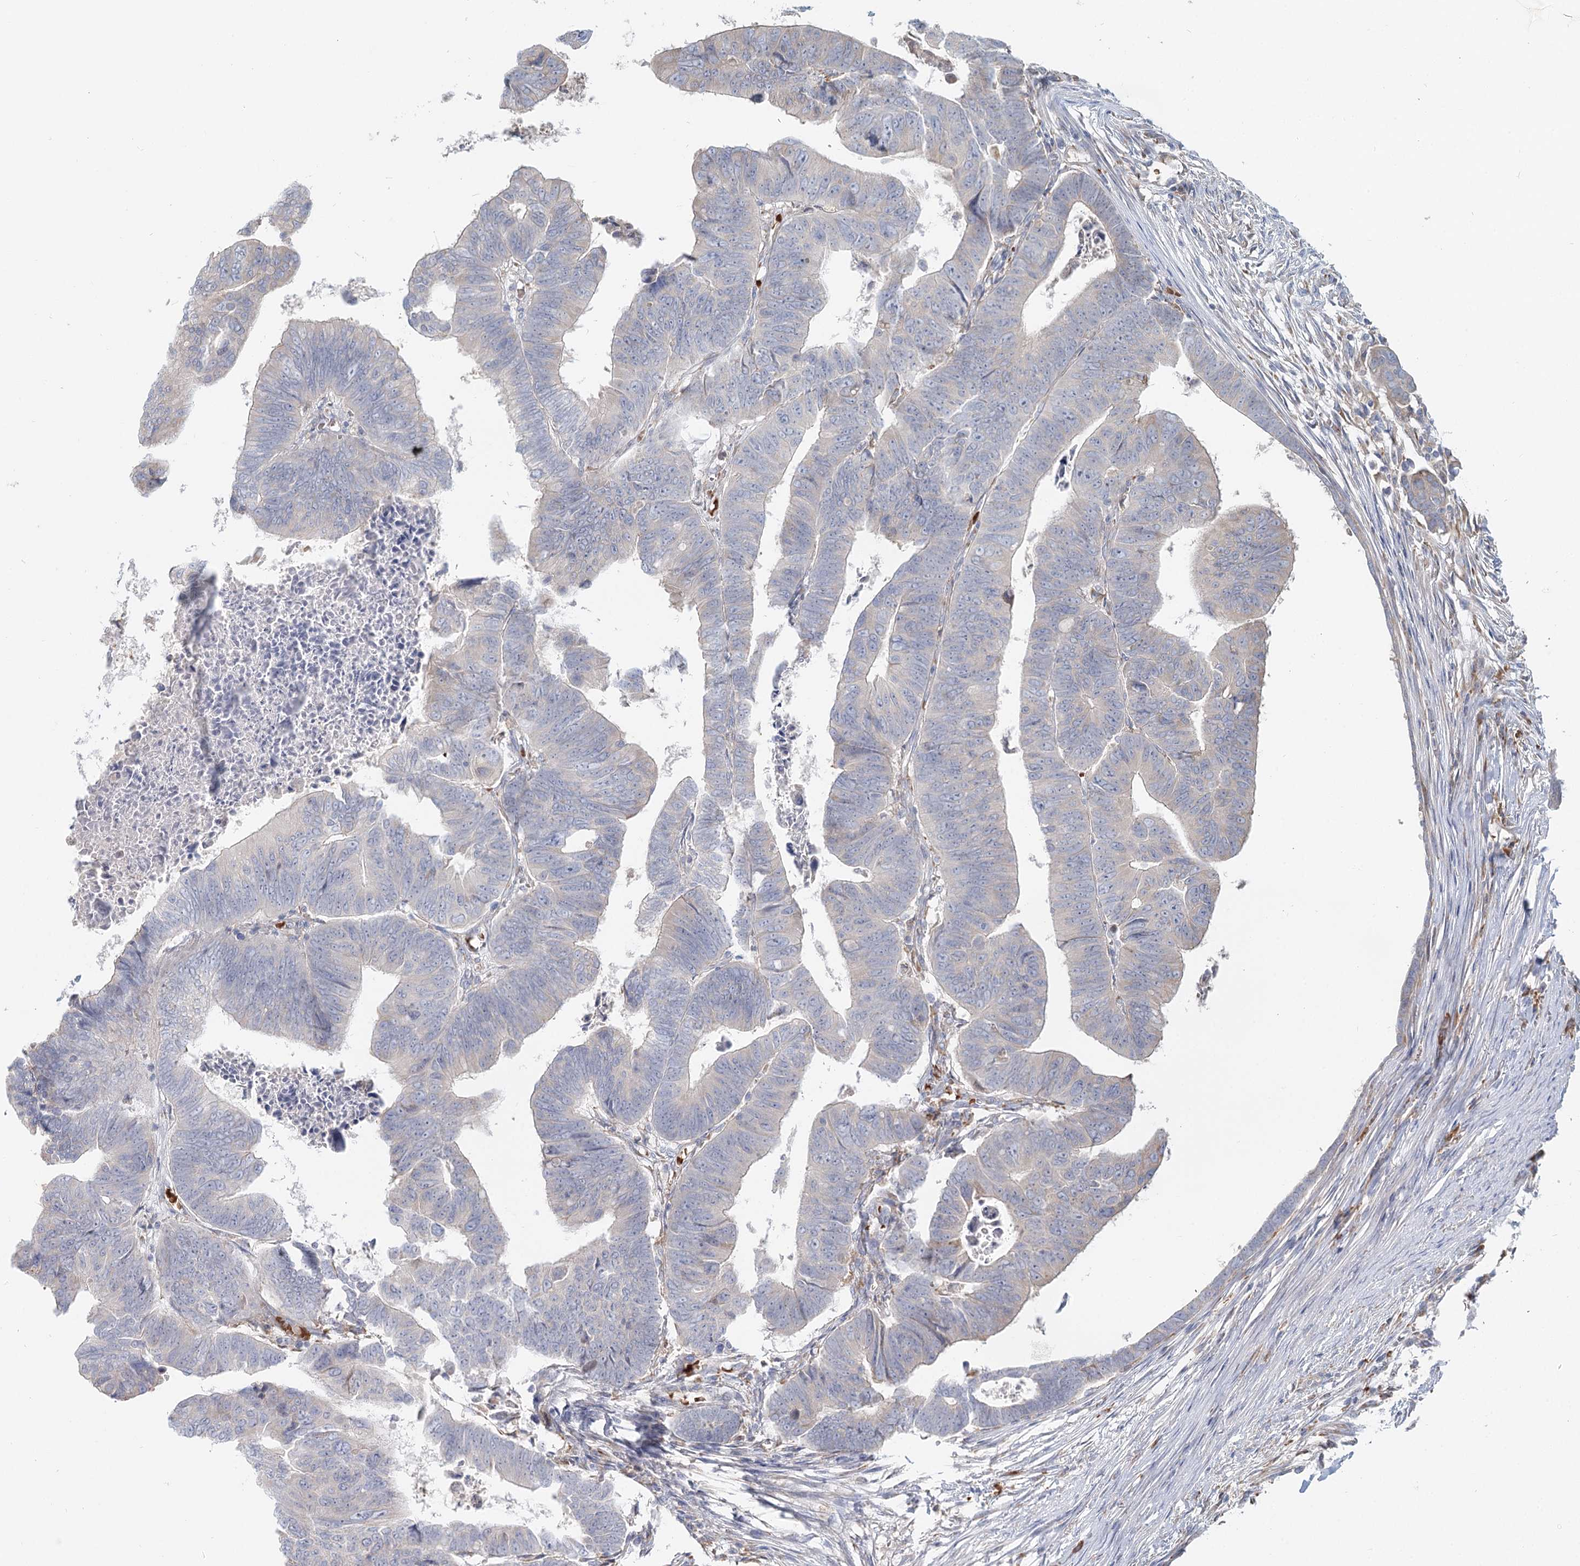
{"staining": {"intensity": "negative", "quantity": "none", "location": "none"}, "tissue": "colorectal cancer", "cell_type": "Tumor cells", "image_type": "cancer", "snomed": [{"axis": "morphology", "description": "Adenocarcinoma, NOS"}, {"axis": "topography", "description": "Rectum"}], "caption": "This is a image of immunohistochemistry staining of colorectal adenocarcinoma, which shows no expression in tumor cells.", "gene": "ANKRD16", "patient": {"sex": "female", "age": 65}}